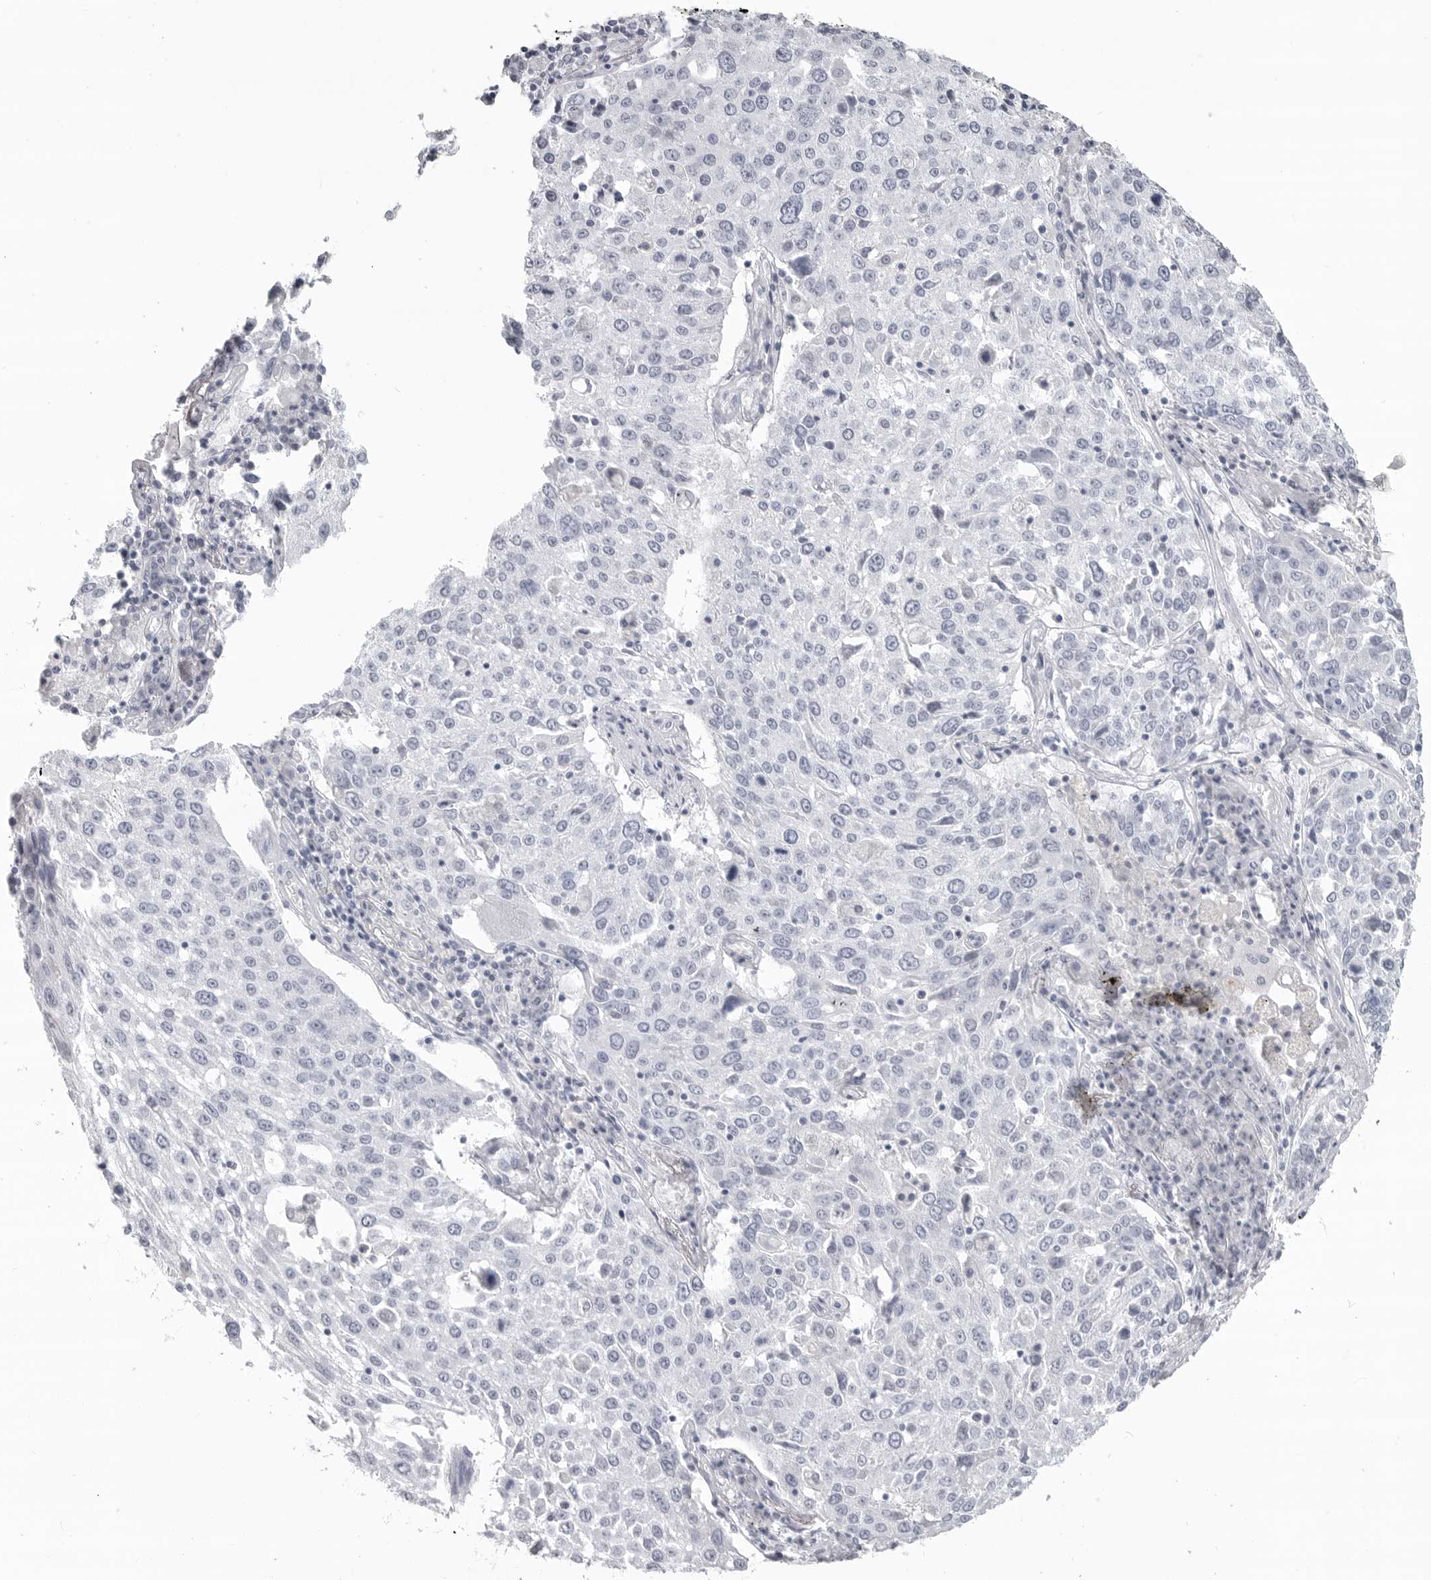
{"staining": {"intensity": "negative", "quantity": "none", "location": "none"}, "tissue": "lung cancer", "cell_type": "Tumor cells", "image_type": "cancer", "snomed": [{"axis": "morphology", "description": "Squamous cell carcinoma, NOS"}, {"axis": "topography", "description": "Lung"}], "caption": "IHC of lung cancer (squamous cell carcinoma) shows no expression in tumor cells. Brightfield microscopy of immunohistochemistry stained with DAB (brown) and hematoxylin (blue), captured at high magnification.", "gene": "LY6D", "patient": {"sex": "male", "age": 65}}